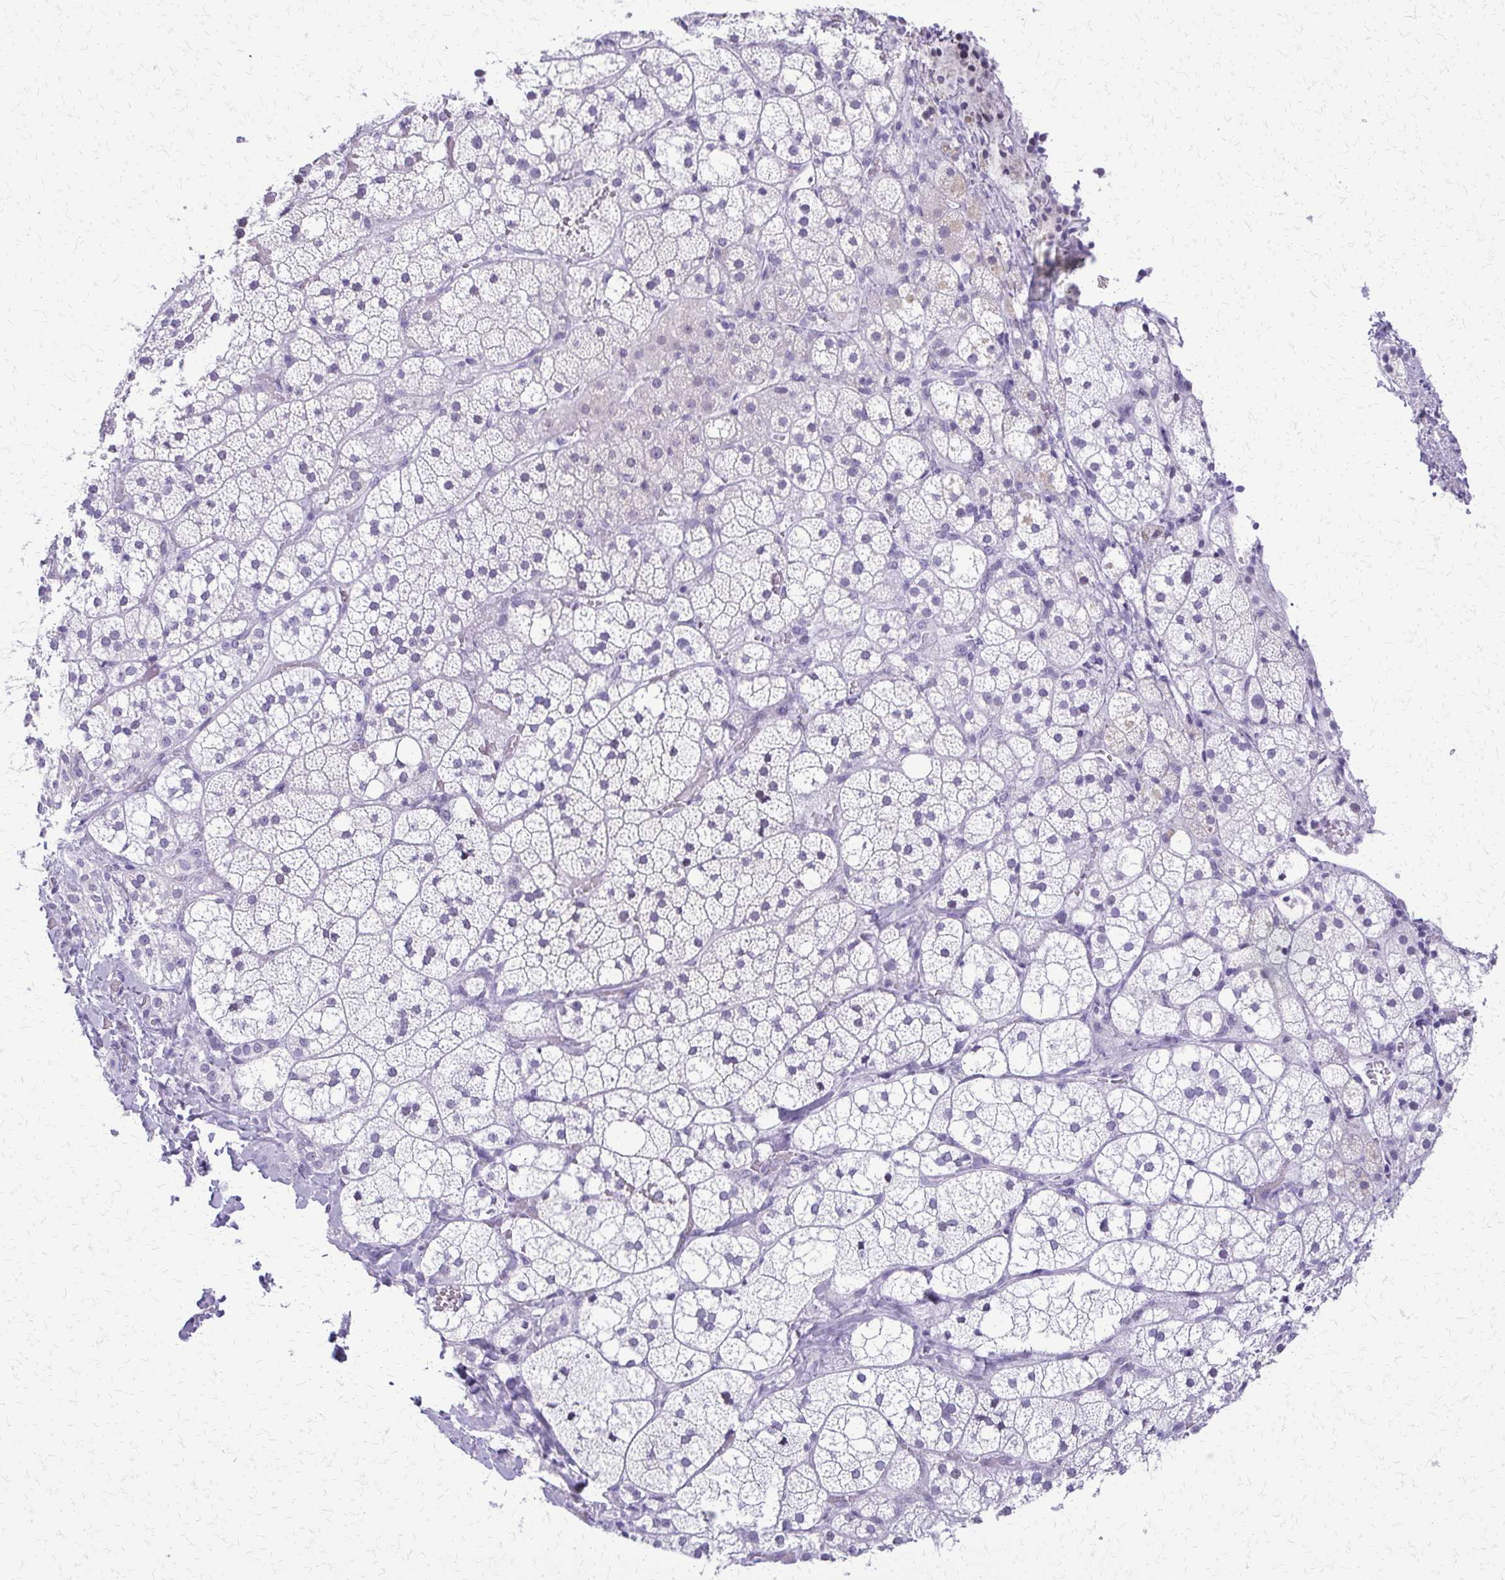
{"staining": {"intensity": "negative", "quantity": "none", "location": "none"}, "tissue": "adrenal gland", "cell_type": "Glandular cells", "image_type": "normal", "snomed": [{"axis": "morphology", "description": "Normal tissue, NOS"}, {"axis": "topography", "description": "Adrenal gland"}], "caption": "The image exhibits no staining of glandular cells in benign adrenal gland.", "gene": "FAM162B", "patient": {"sex": "male", "age": 53}}